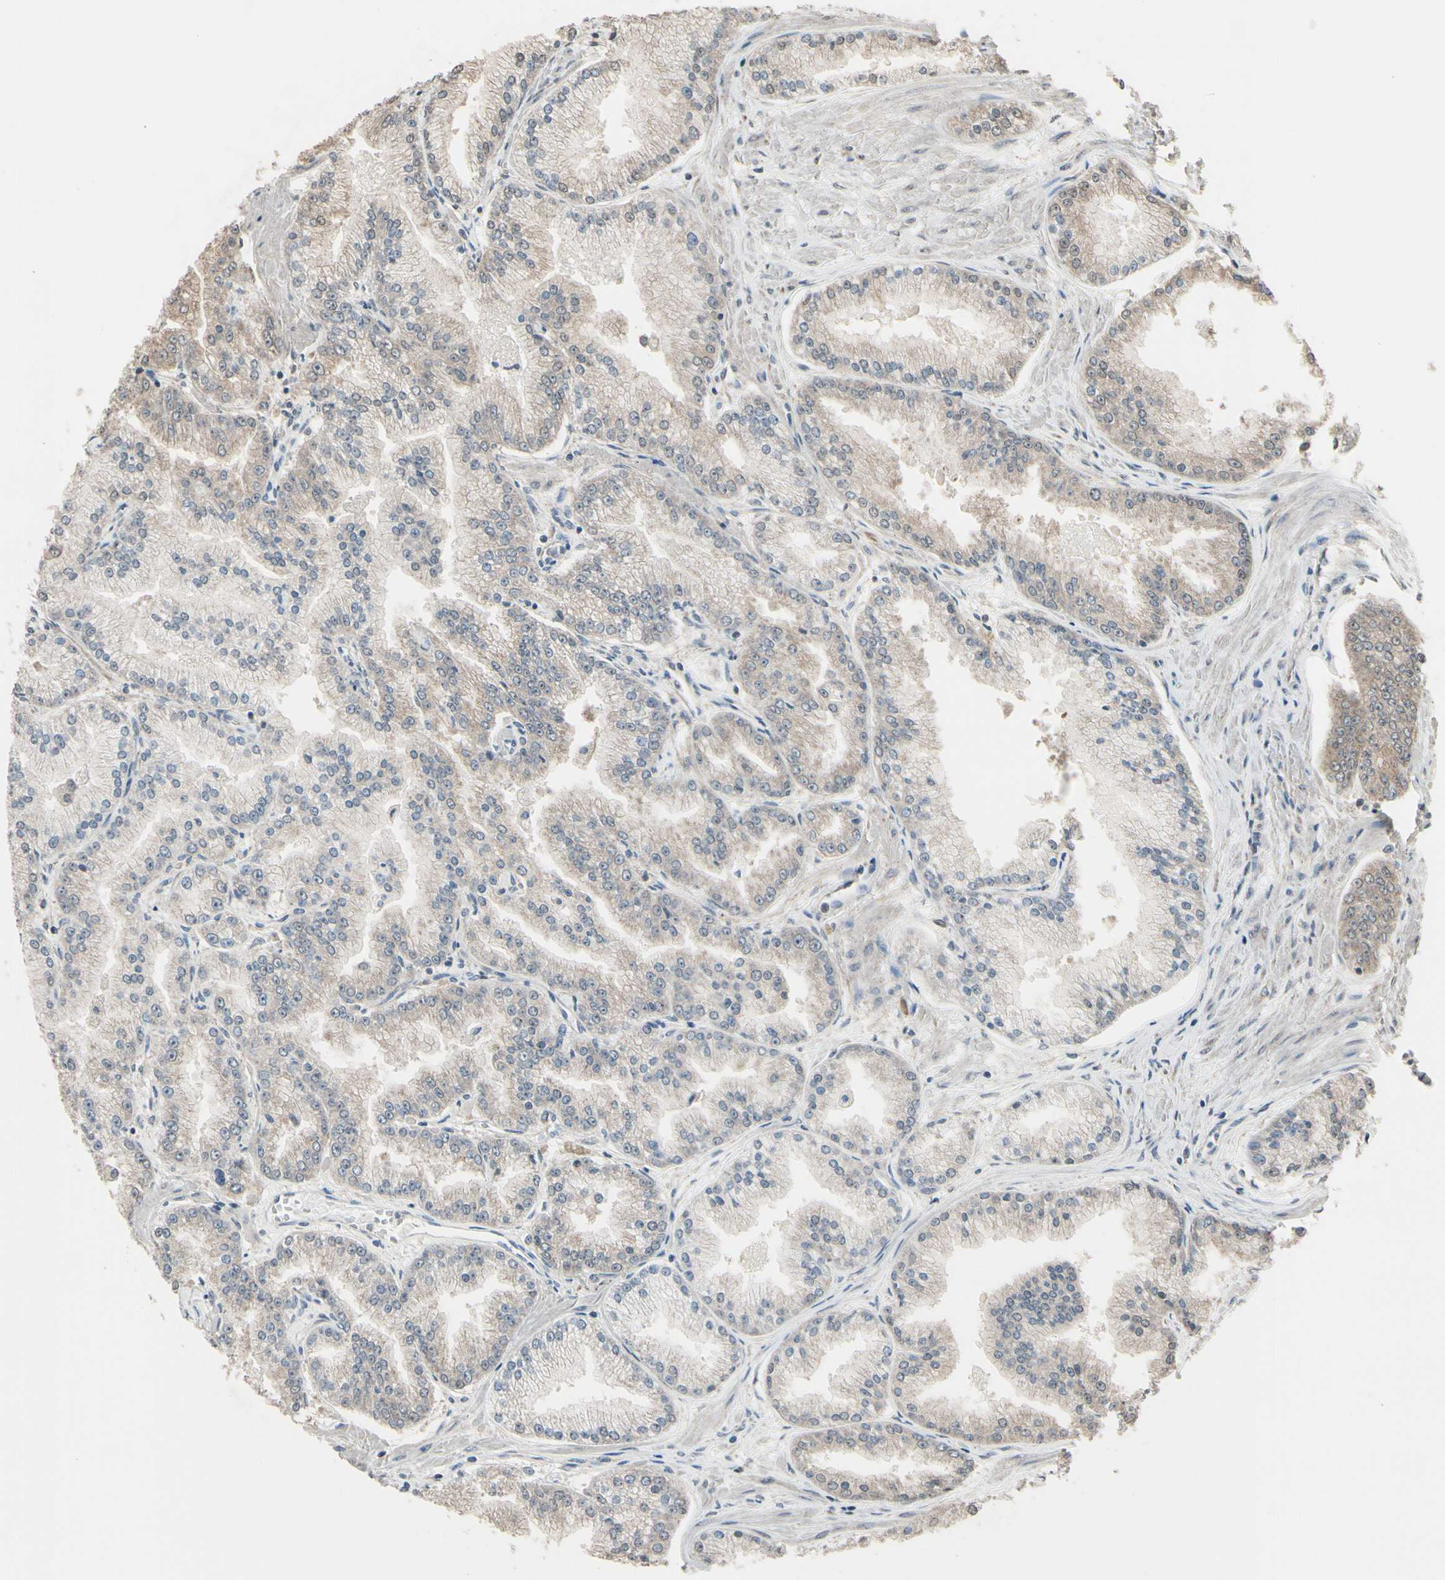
{"staining": {"intensity": "weak", "quantity": "25%-75%", "location": "cytoplasmic/membranous"}, "tissue": "prostate cancer", "cell_type": "Tumor cells", "image_type": "cancer", "snomed": [{"axis": "morphology", "description": "Adenocarcinoma, High grade"}, {"axis": "topography", "description": "Prostate"}], "caption": "Immunohistochemical staining of prostate adenocarcinoma (high-grade) reveals low levels of weak cytoplasmic/membranous protein expression in about 25%-75% of tumor cells.", "gene": "PNPLA7", "patient": {"sex": "male", "age": 61}}